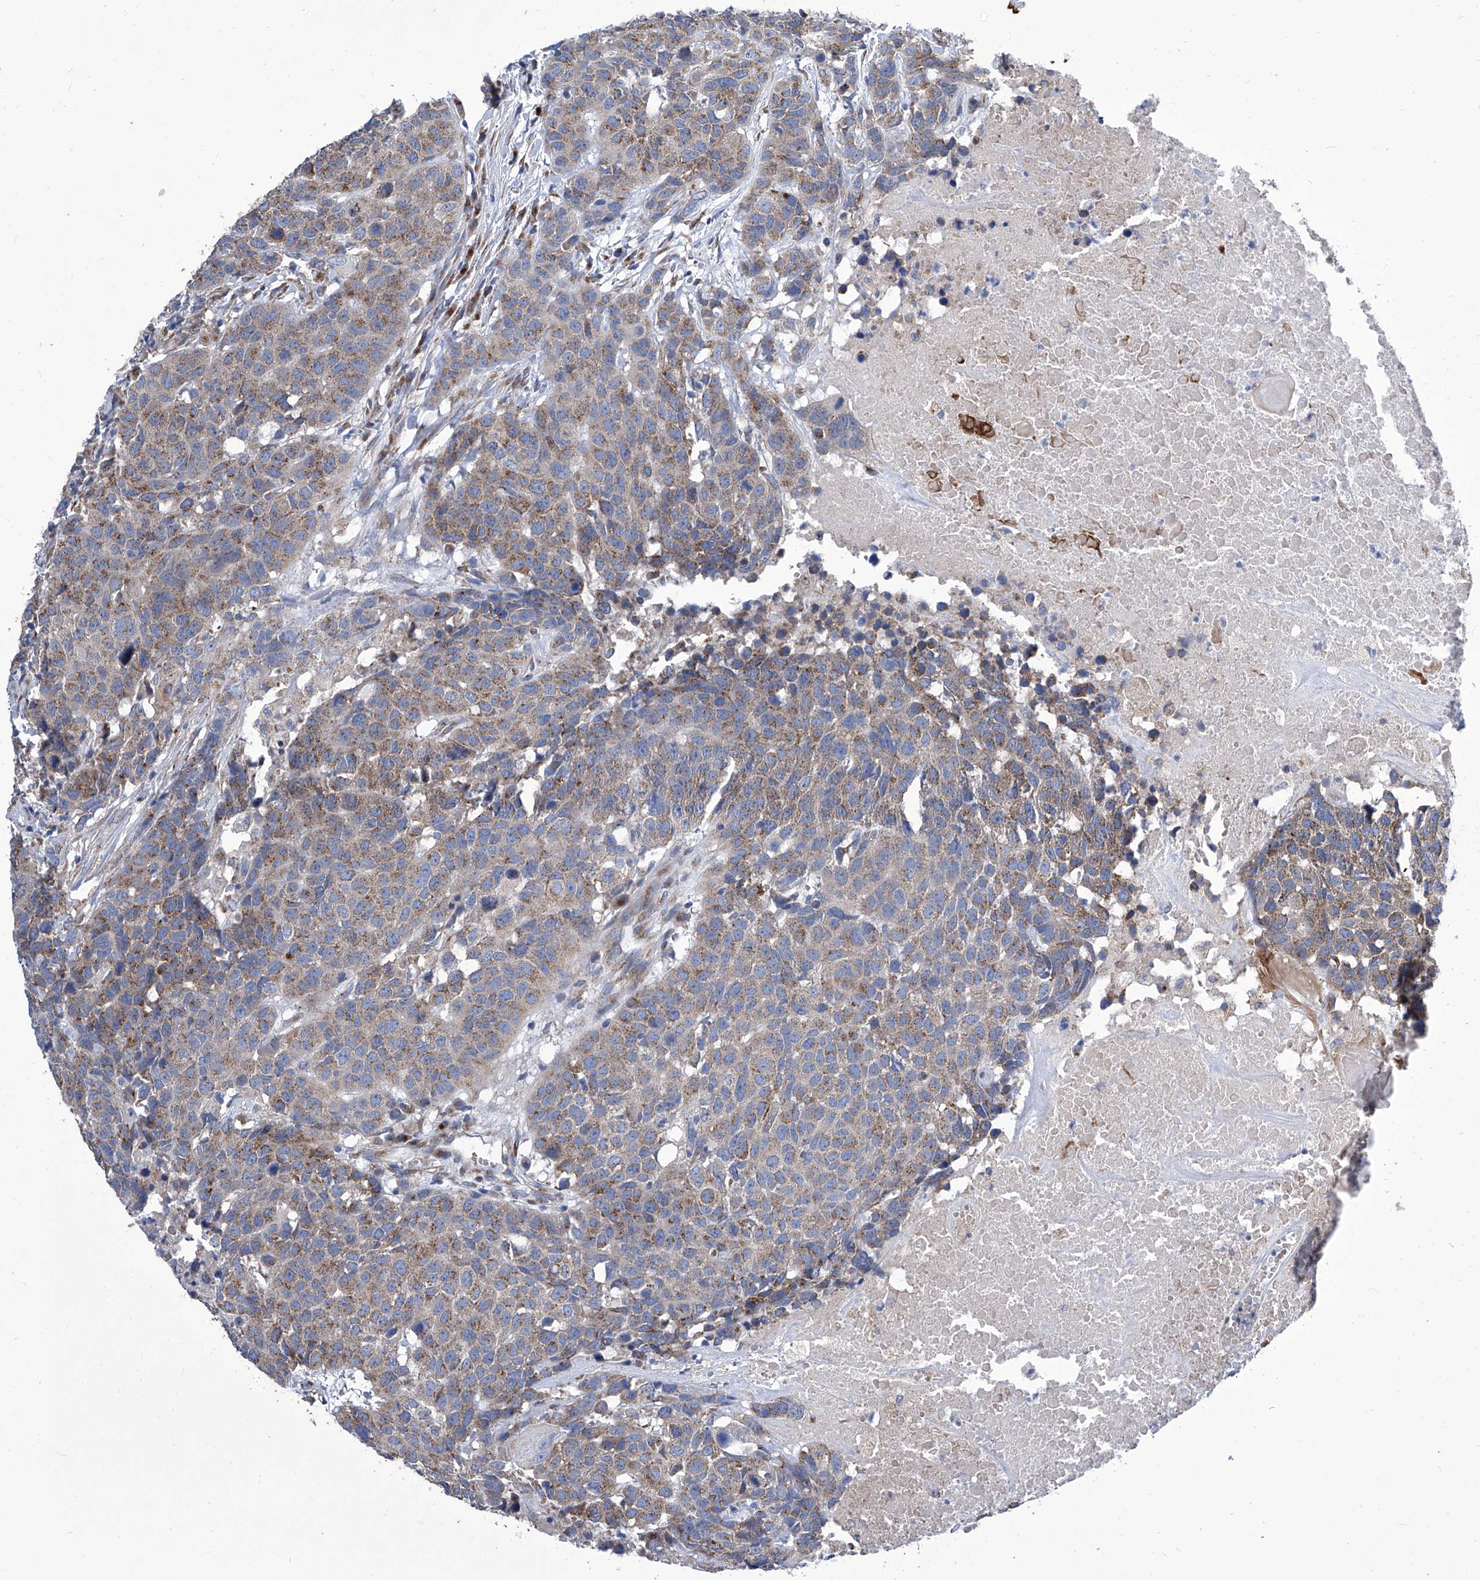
{"staining": {"intensity": "moderate", "quantity": ">75%", "location": "cytoplasmic/membranous"}, "tissue": "head and neck cancer", "cell_type": "Tumor cells", "image_type": "cancer", "snomed": [{"axis": "morphology", "description": "Squamous cell carcinoma, NOS"}, {"axis": "topography", "description": "Head-Neck"}], "caption": "Immunohistochemical staining of head and neck cancer (squamous cell carcinoma) exhibits medium levels of moderate cytoplasmic/membranous expression in approximately >75% of tumor cells.", "gene": "TJAP1", "patient": {"sex": "male", "age": 66}}